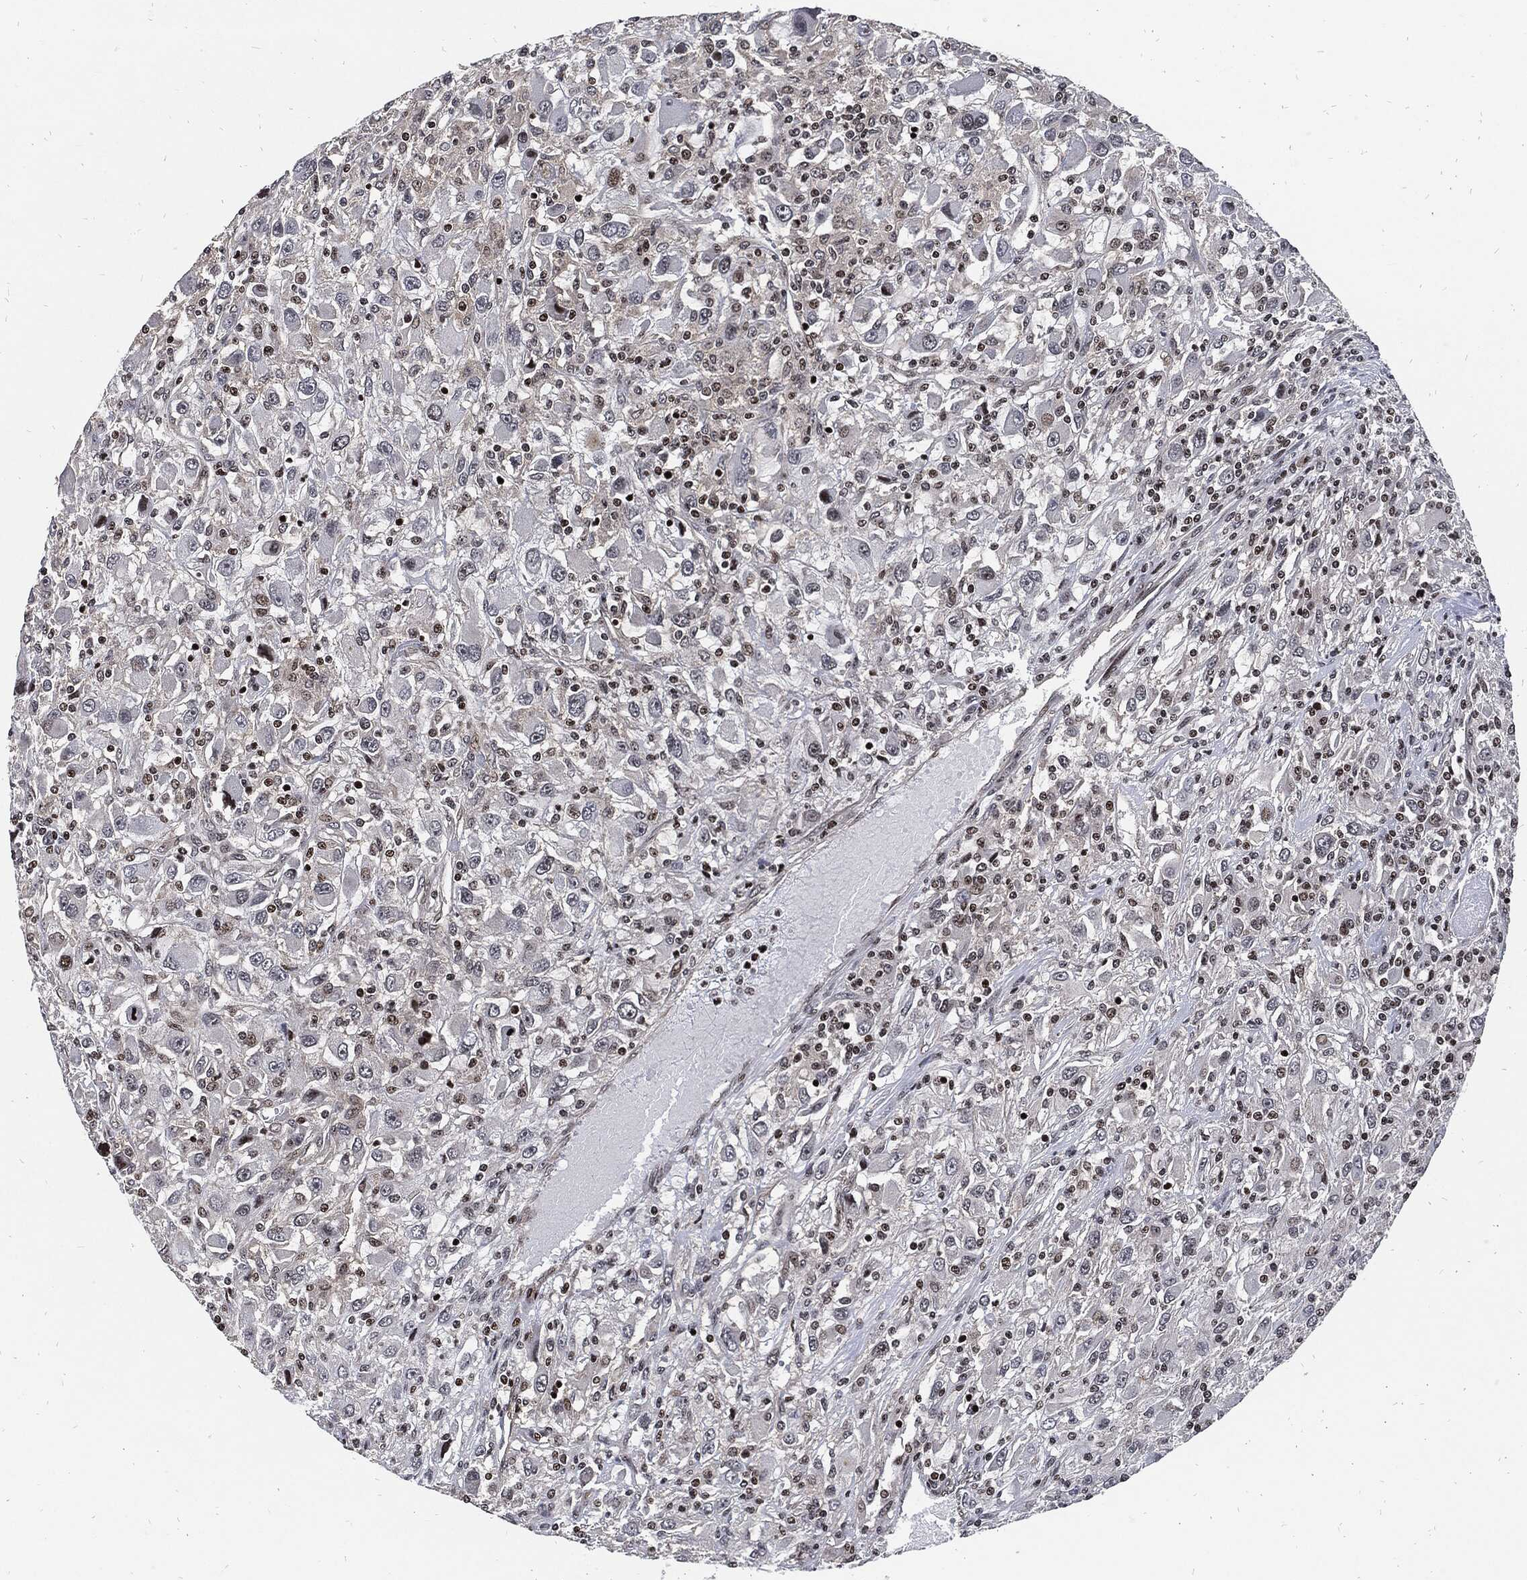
{"staining": {"intensity": "weak", "quantity": "<25%", "location": "nuclear"}, "tissue": "renal cancer", "cell_type": "Tumor cells", "image_type": "cancer", "snomed": [{"axis": "morphology", "description": "Adenocarcinoma, NOS"}, {"axis": "topography", "description": "Kidney"}], "caption": "This micrograph is of renal cancer (adenocarcinoma) stained with IHC to label a protein in brown with the nuclei are counter-stained blue. There is no staining in tumor cells.", "gene": "ZNF775", "patient": {"sex": "female", "age": 67}}